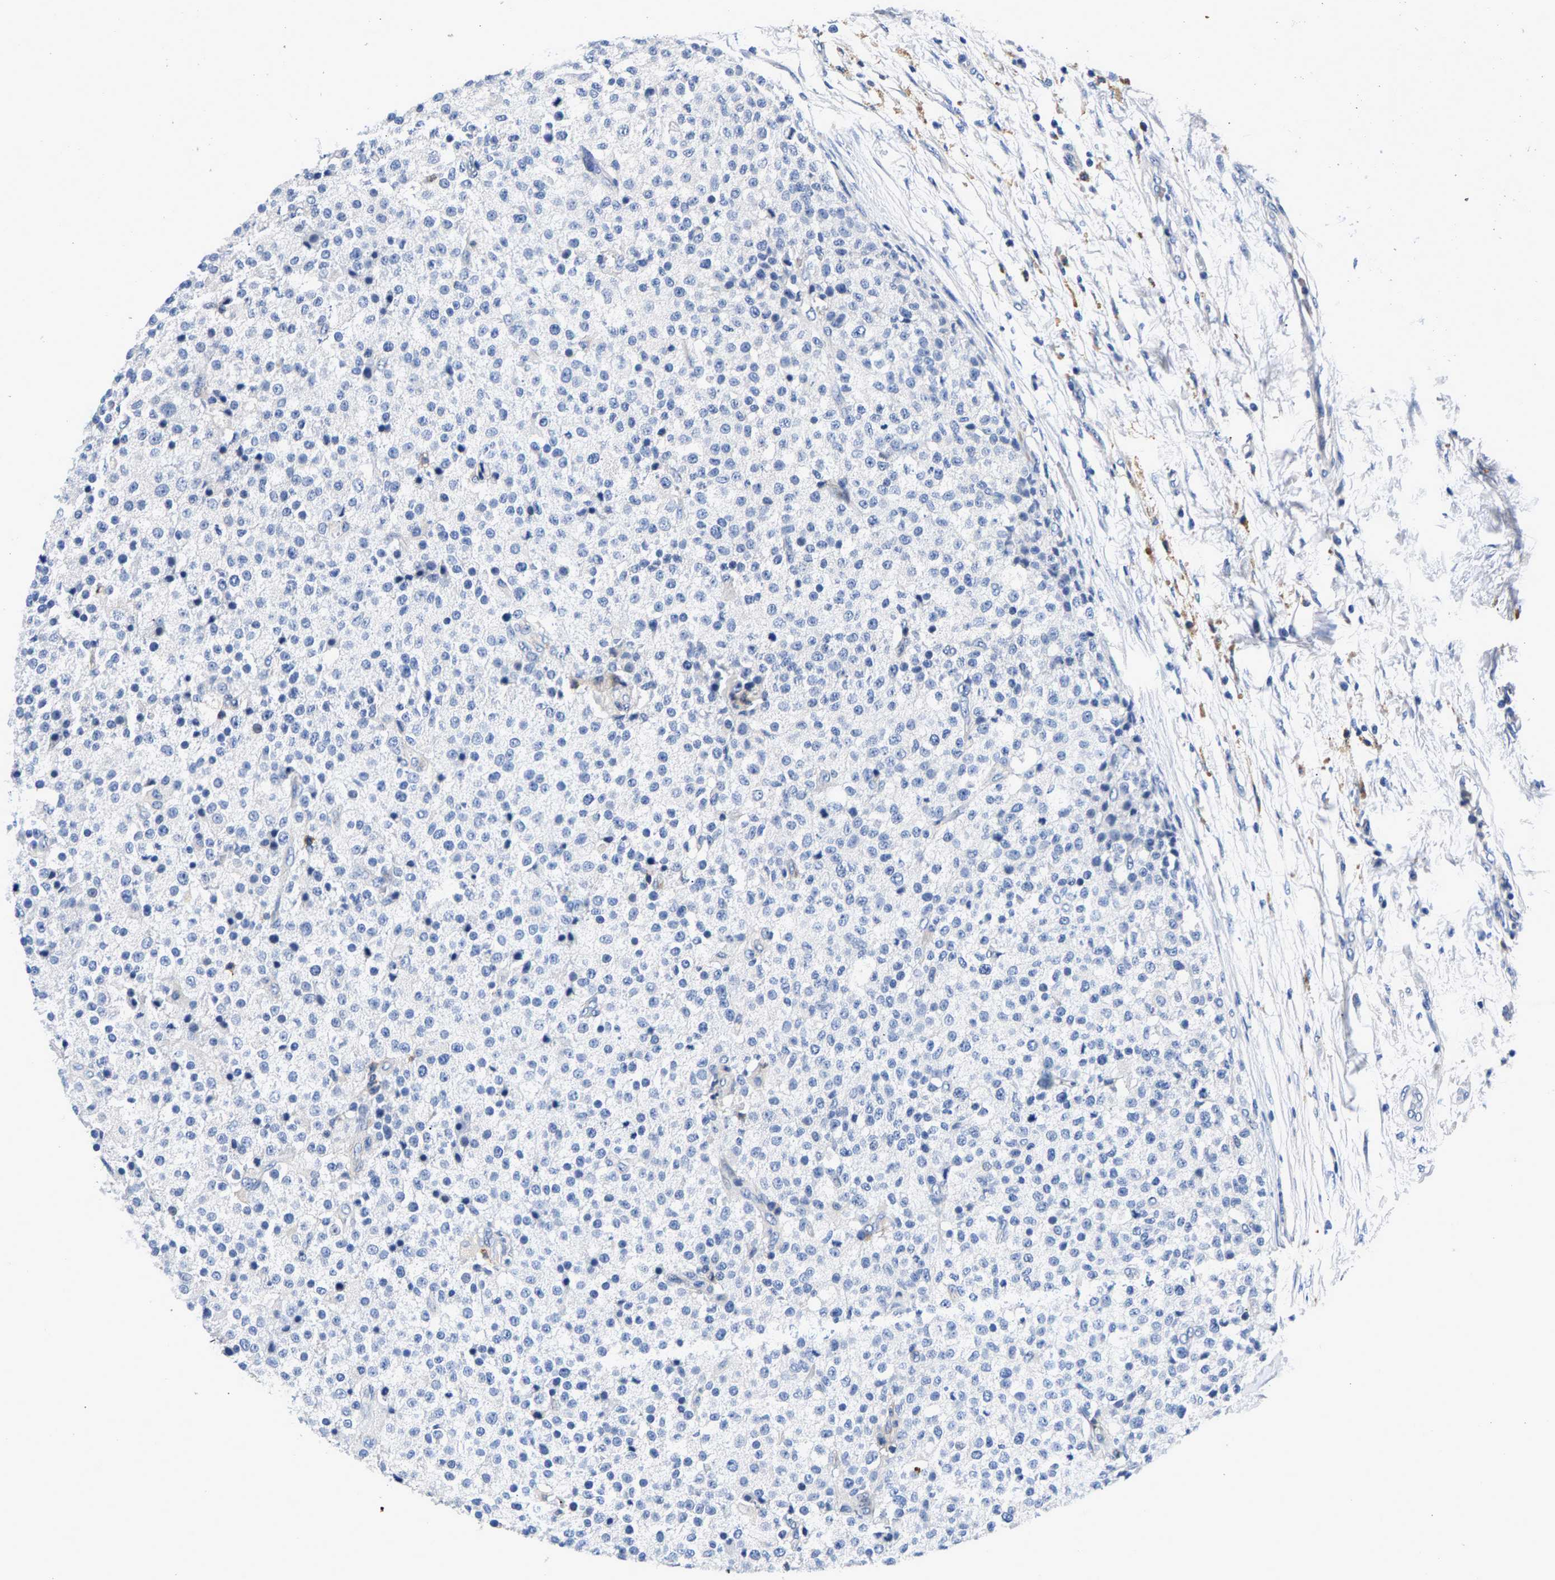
{"staining": {"intensity": "negative", "quantity": "none", "location": "none"}, "tissue": "testis cancer", "cell_type": "Tumor cells", "image_type": "cancer", "snomed": [{"axis": "morphology", "description": "Seminoma, NOS"}, {"axis": "topography", "description": "Testis"}], "caption": "Immunohistochemistry (IHC) of testis seminoma demonstrates no positivity in tumor cells.", "gene": "P2RY4", "patient": {"sex": "male", "age": 59}}